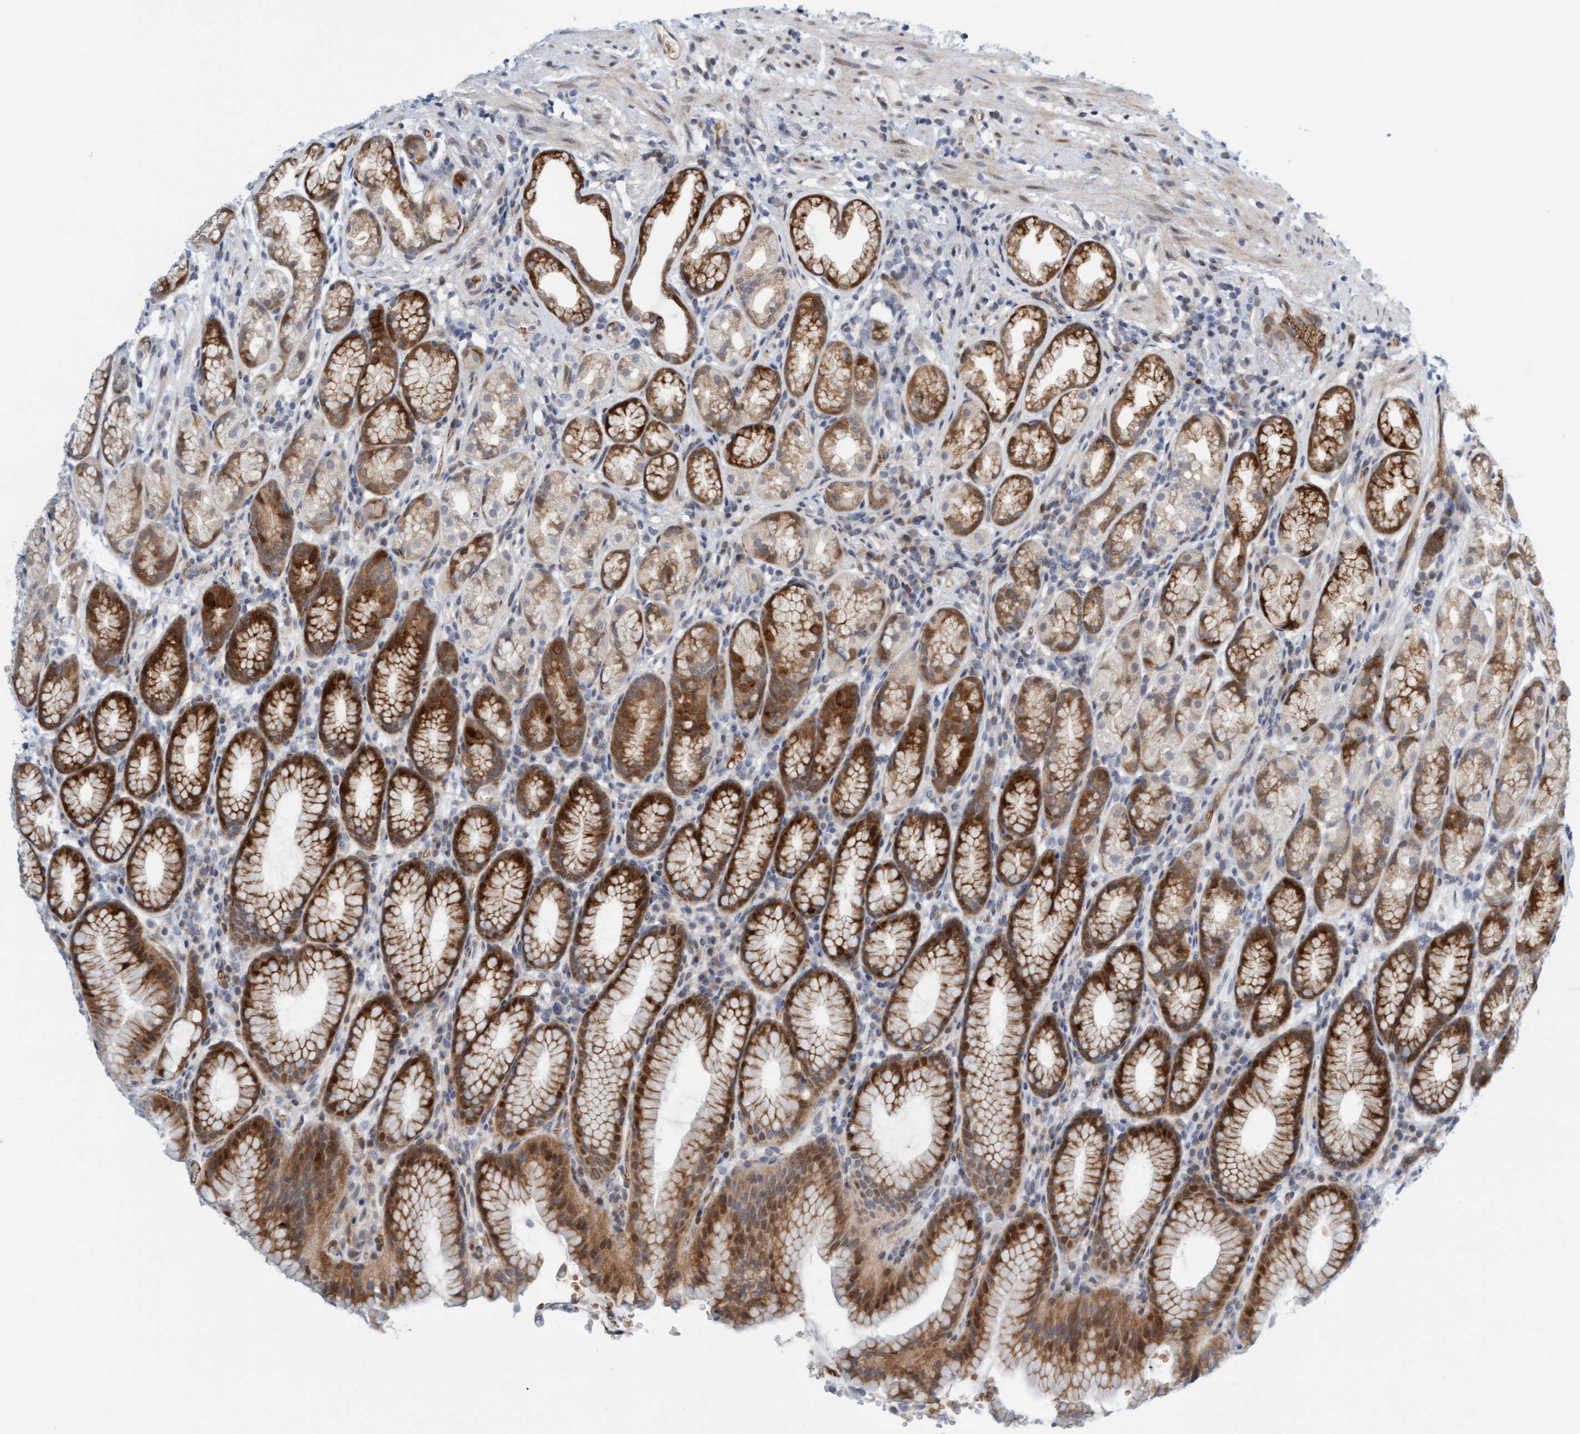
{"staining": {"intensity": "strong", "quantity": "25%-75%", "location": "cytoplasmic/membranous,nuclear"}, "tissue": "stomach", "cell_type": "Glandular cells", "image_type": "normal", "snomed": [{"axis": "morphology", "description": "Normal tissue, NOS"}, {"axis": "topography", "description": "Stomach"}], "caption": "Brown immunohistochemical staining in benign stomach displays strong cytoplasmic/membranous,nuclear expression in approximately 25%-75% of glandular cells.", "gene": "EIF4EBP1", "patient": {"sex": "male", "age": 42}}